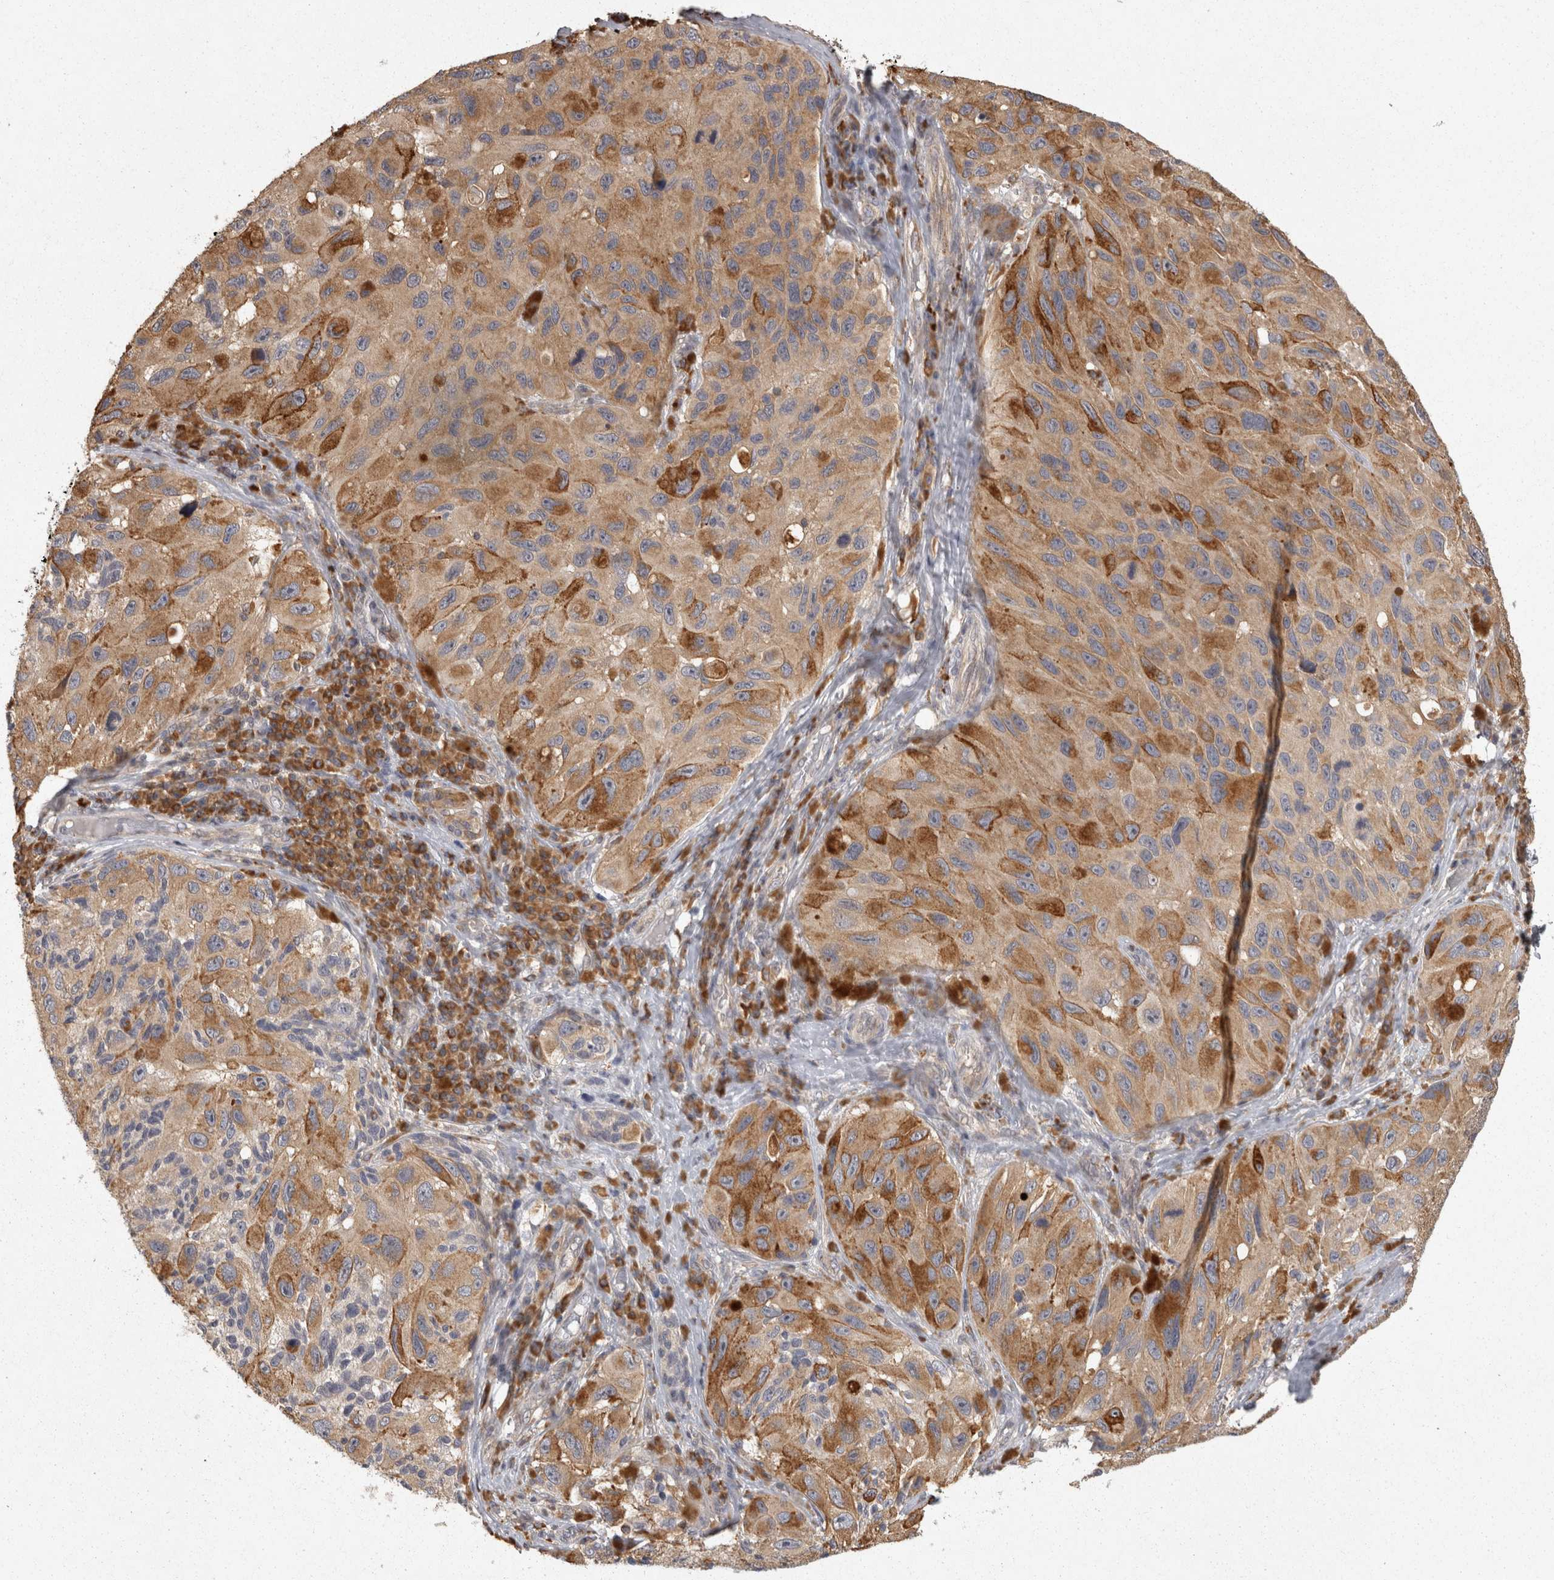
{"staining": {"intensity": "moderate", "quantity": ">75%", "location": "cytoplasmic/membranous"}, "tissue": "melanoma", "cell_type": "Tumor cells", "image_type": "cancer", "snomed": [{"axis": "morphology", "description": "Malignant melanoma, NOS"}, {"axis": "topography", "description": "Skin"}], "caption": "Protein analysis of malignant melanoma tissue reveals moderate cytoplasmic/membranous expression in about >75% of tumor cells.", "gene": "ACAT2", "patient": {"sex": "female", "age": 73}}